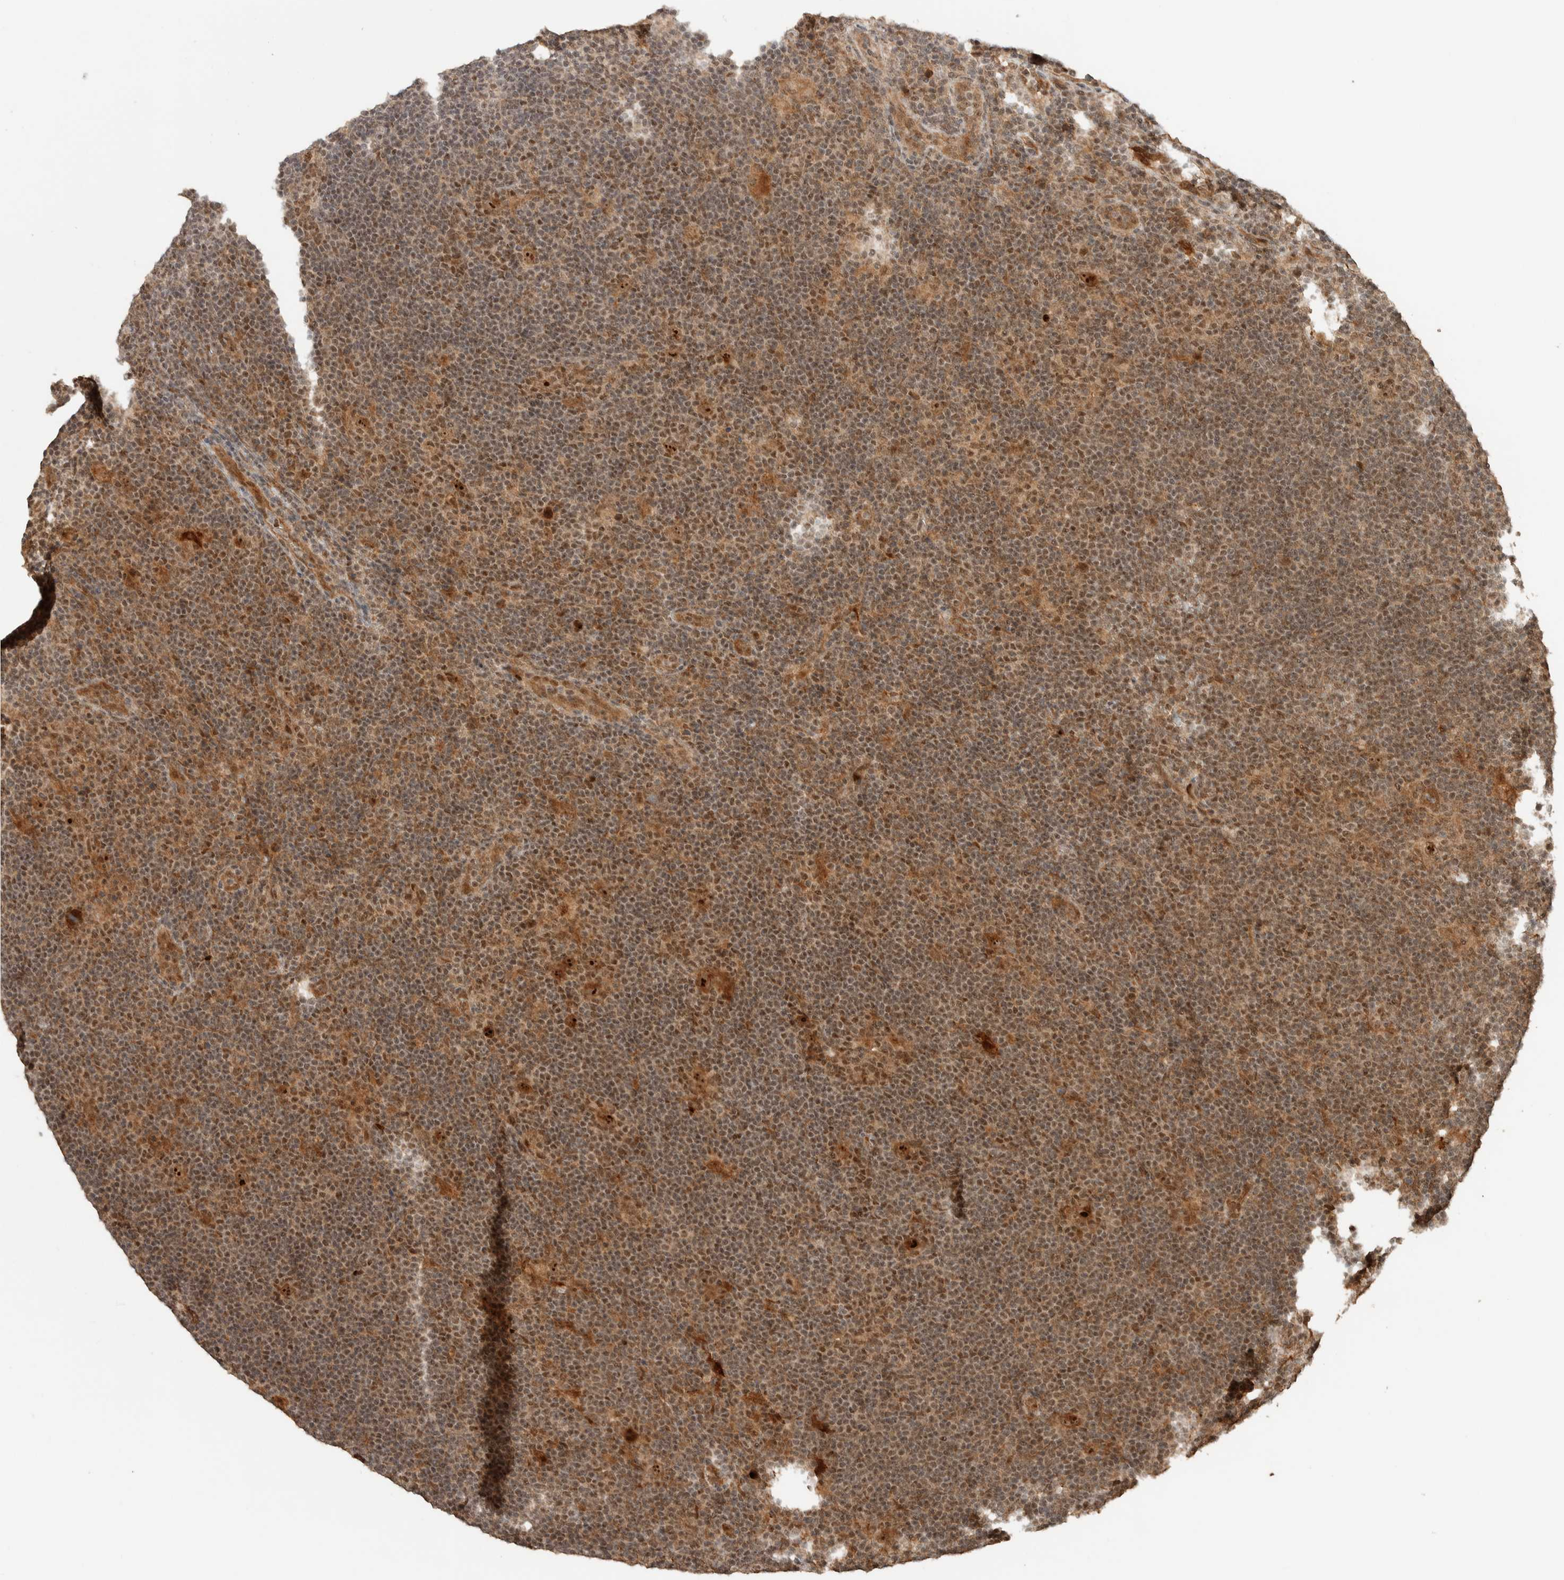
{"staining": {"intensity": "moderate", "quantity": ">75%", "location": "cytoplasmic/membranous,nuclear"}, "tissue": "lymphoma", "cell_type": "Tumor cells", "image_type": "cancer", "snomed": [{"axis": "morphology", "description": "Hodgkin's disease, NOS"}, {"axis": "topography", "description": "Lymph node"}], "caption": "Lymphoma was stained to show a protein in brown. There is medium levels of moderate cytoplasmic/membranous and nuclear staining in approximately >75% of tumor cells.", "gene": "ZBTB2", "patient": {"sex": "female", "age": 57}}